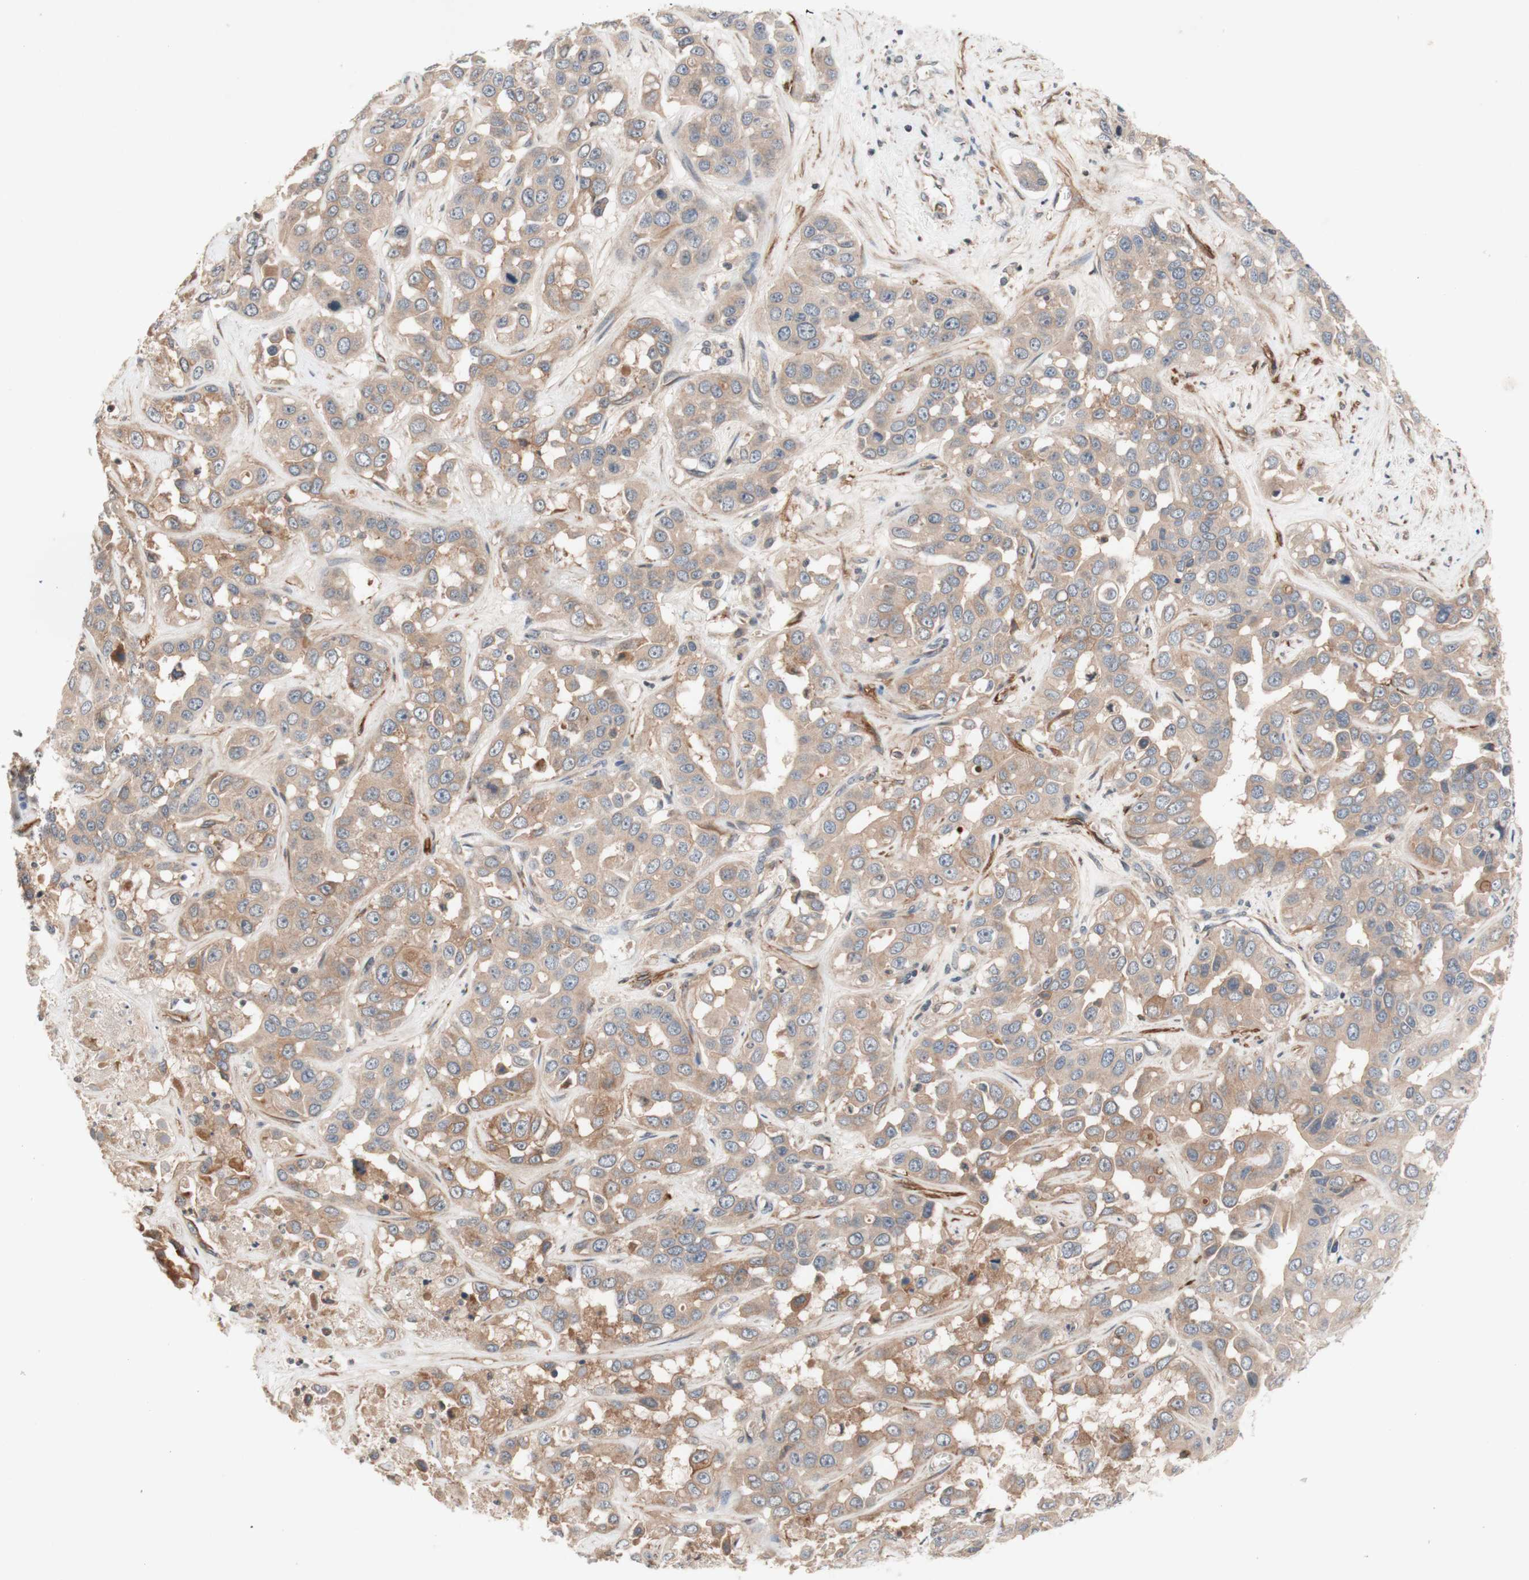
{"staining": {"intensity": "weak", "quantity": ">75%", "location": "cytoplasmic/membranous"}, "tissue": "liver cancer", "cell_type": "Tumor cells", "image_type": "cancer", "snomed": [{"axis": "morphology", "description": "Cholangiocarcinoma"}, {"axis": "topography", "description": "Liver"}], "caption": "A micrograph of liver cancer (cholangiocarcinoma) stained for a protein shows weak cytoplasmic/membranous brown staining in tumor cells.", "gene": "CD55", "patient": {"sex": "female", "age": 52}}